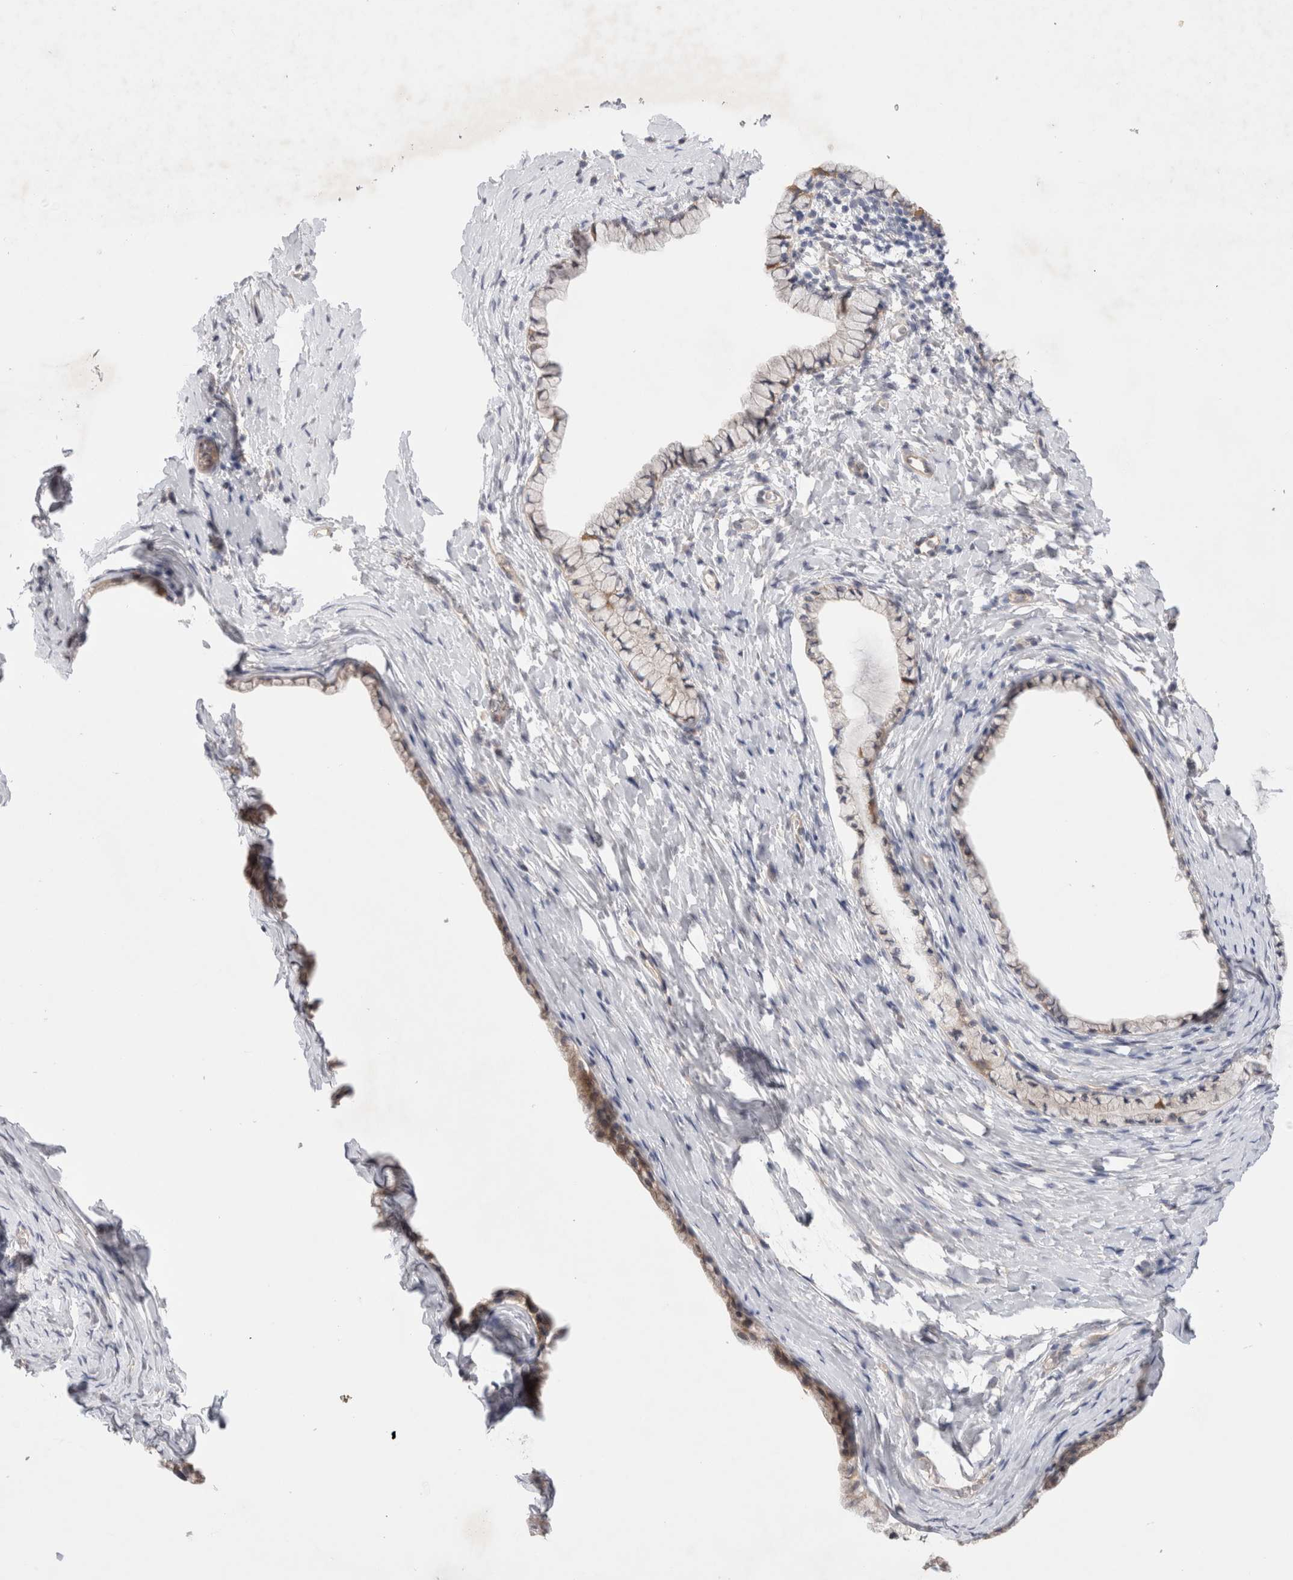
{"staining": {"intensity": "weak", "quantity": ">75%", "location": "cytoplasmic/membranous"}, "tissue": "cervix", "cell_type": "Glandular cells", "image_type": "normal", "snomed": [{"axis": "morphology", "description": "Normal tissue, NOS"}, {"axis": "topography", "description": "Cervix"}], "caption": "Protein analysis of normal cervix demonstrates weak cytoplasmic/membranous positivity in about >75% of glandular cells.", "gene": "WIPF2", "patient": {"sex": "female", "age": 72}}